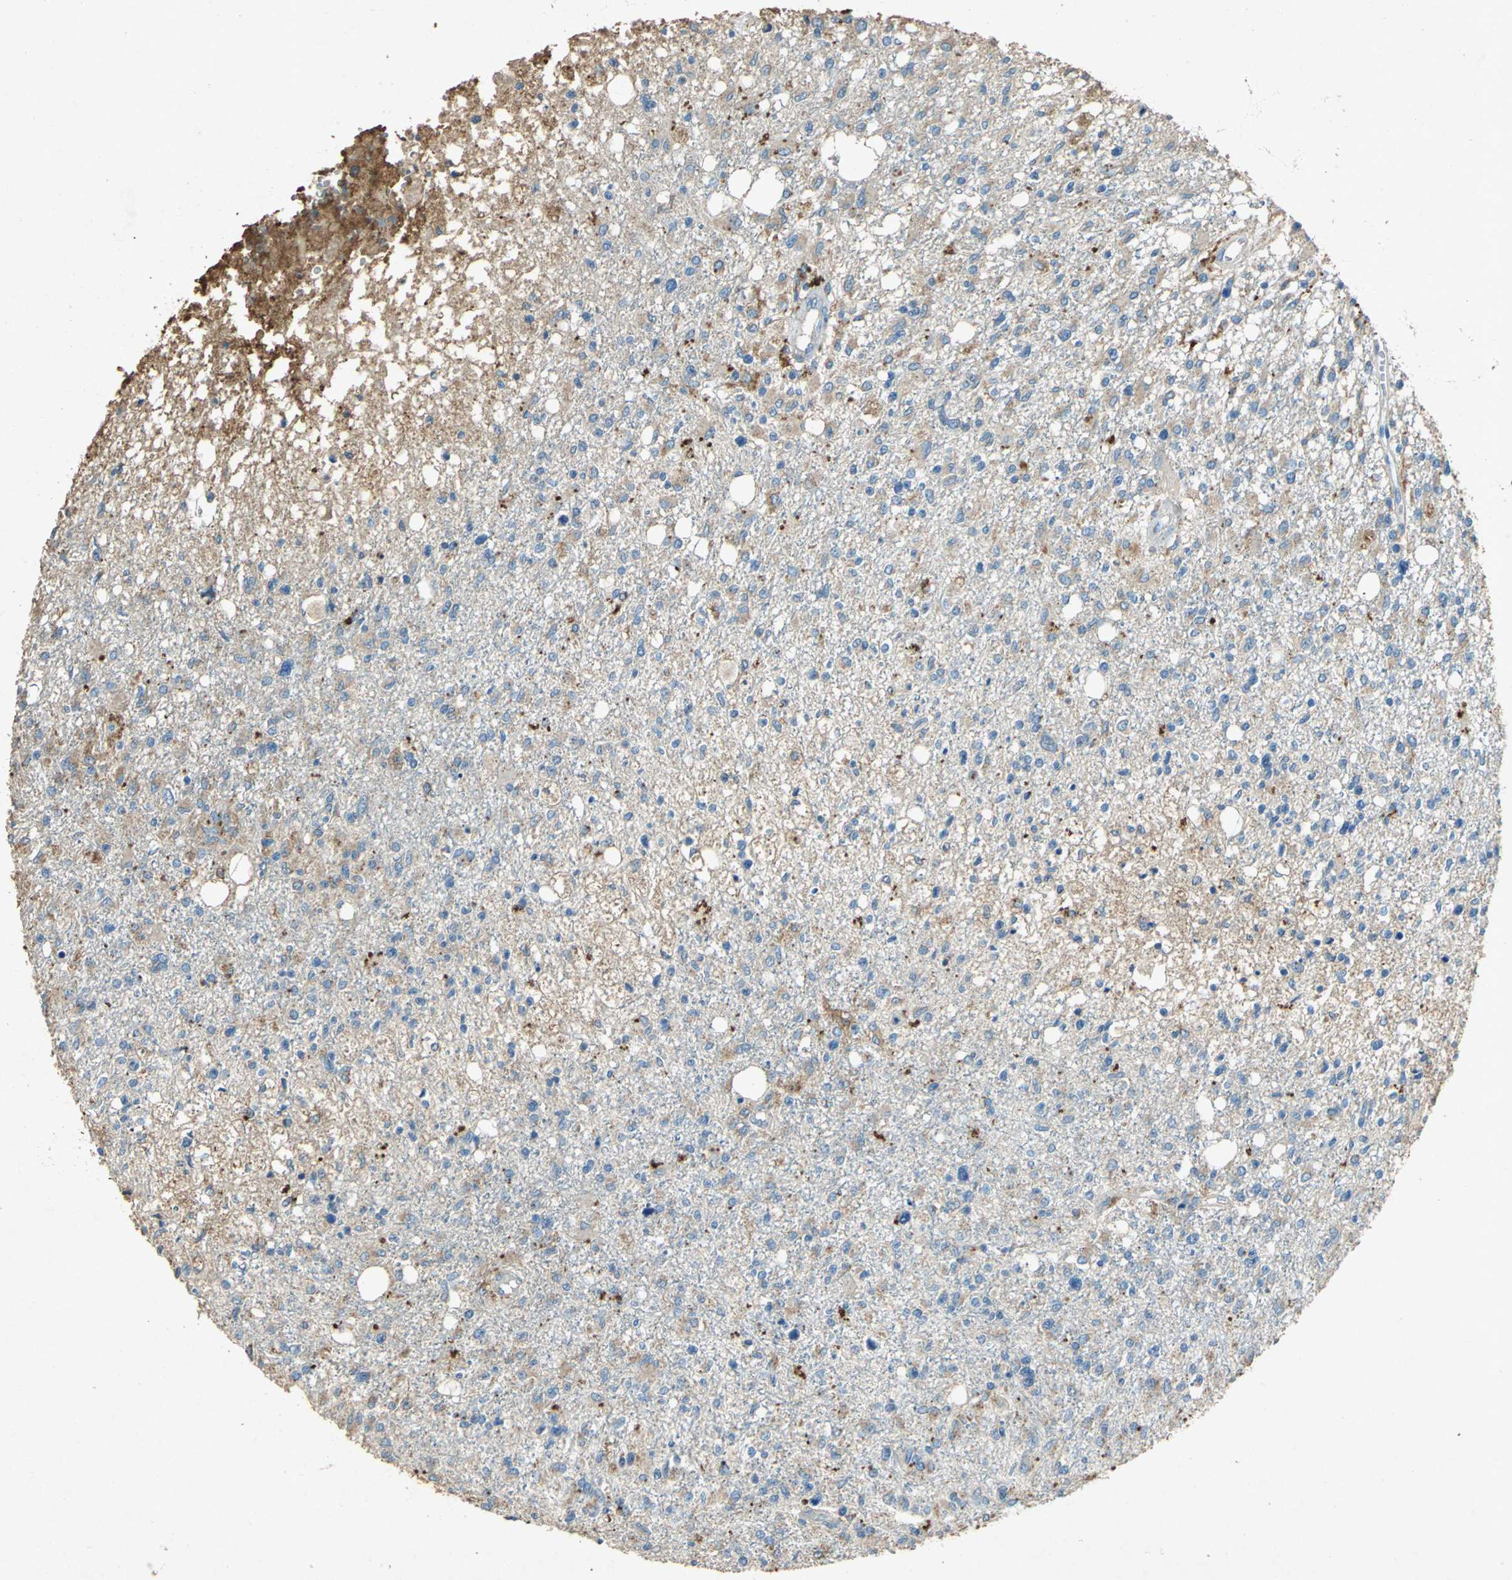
{"staining": {"intensity": "weak", "quantity": "25%-75%", "location": "cytoplasmic/membranous"}, "tissue": "glioma", "cell_type": "Tumor cells", "image_type": "cancer", "snomed": [{"axis": "morphology", "description": "Glioma, malignant, High grade"}, {"axis": "topography", "description": "Cerebral cortex"}], "caption": "Human malignant glioma (high-grade) stained with a brown dye demonstrates weak cytoplasmic/membranous positive expression in approximately 25%-75% of tumor cells.", "gene": "ADAMTS5", "patient": {"sex": "male", "age": 76}}